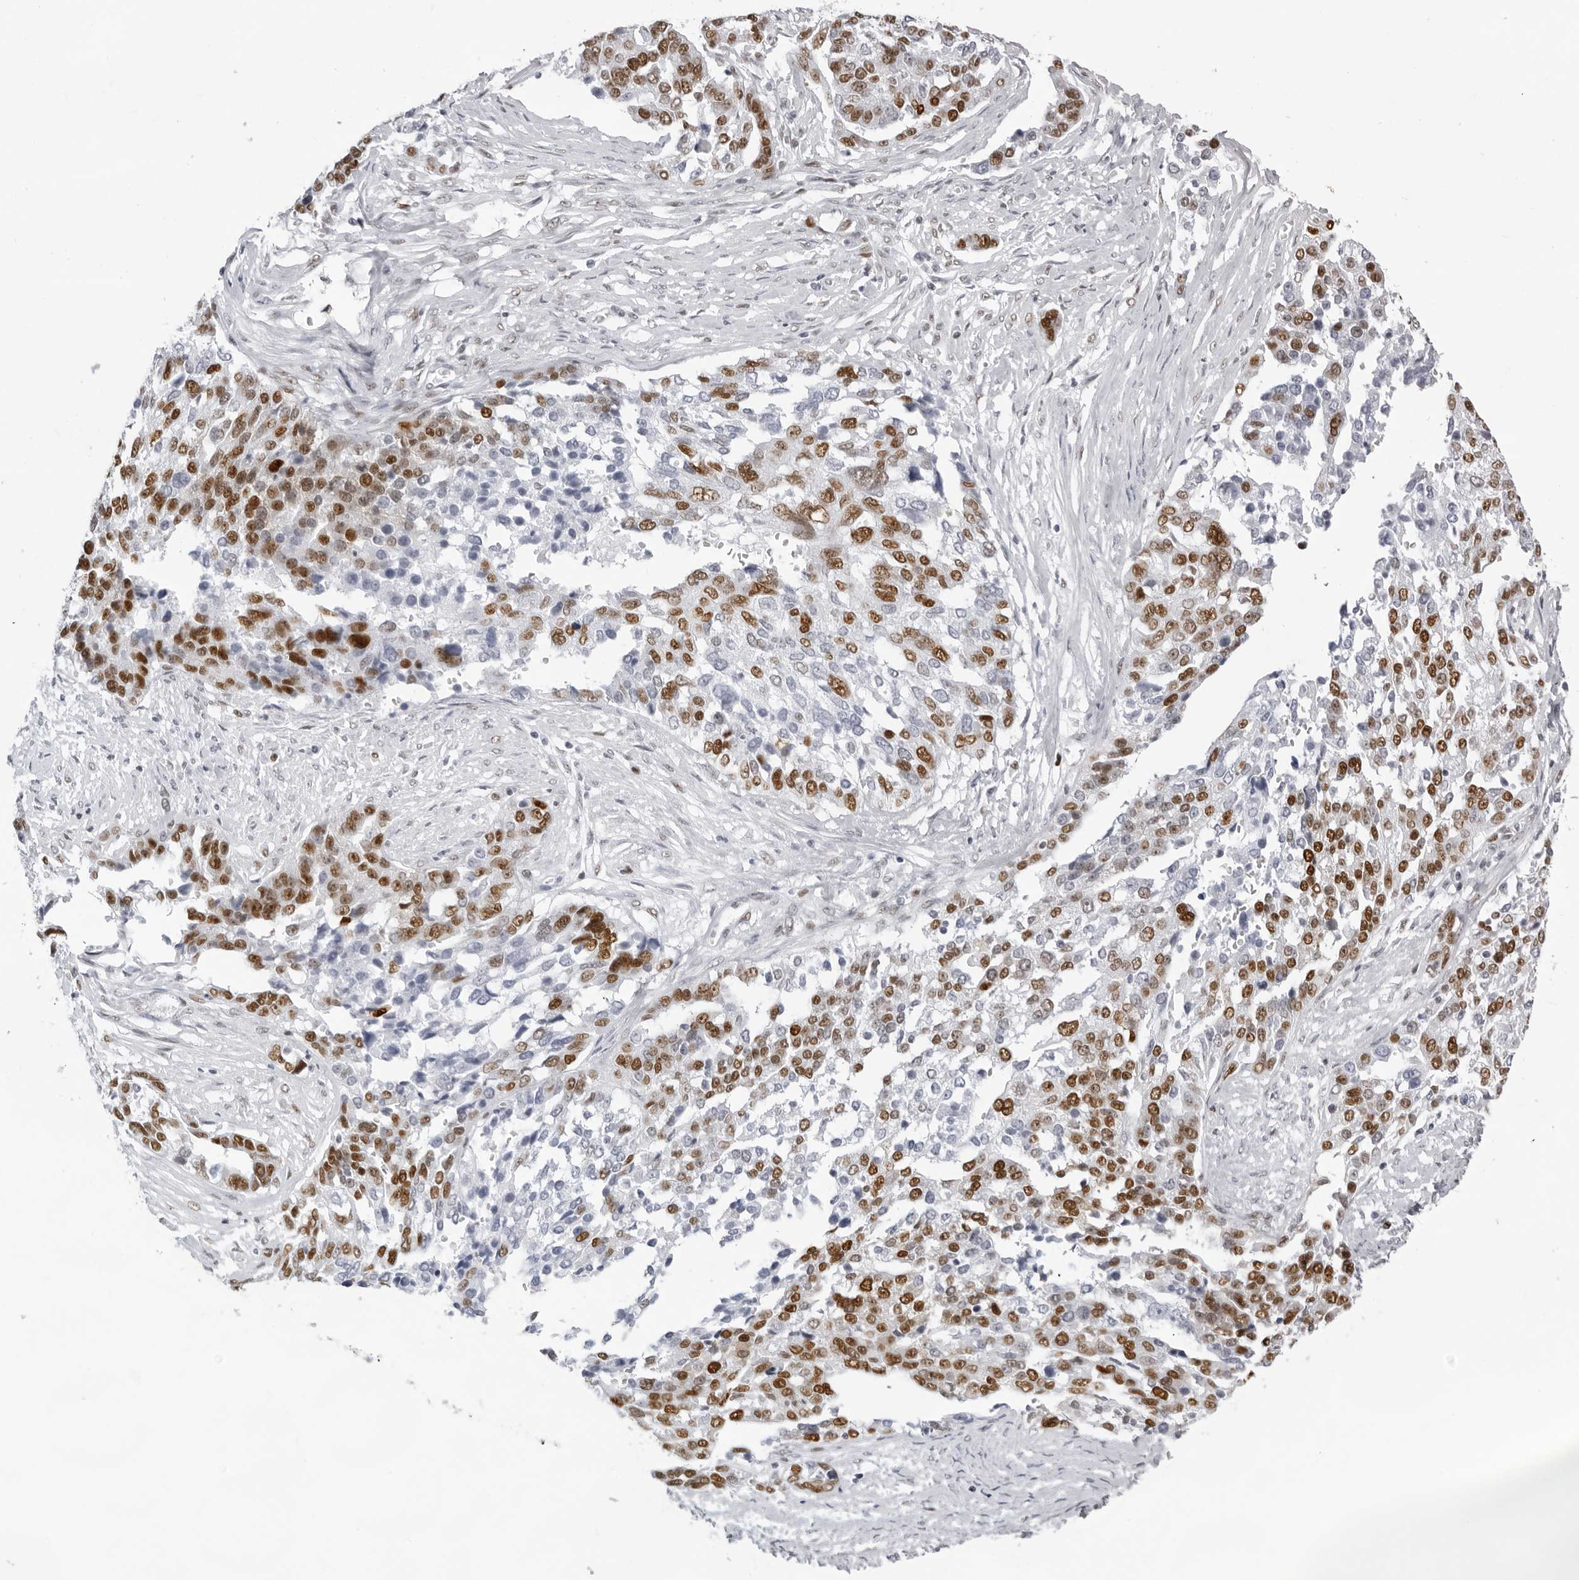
{"staining": {"intensity": "strong", "quantity": ">75%", "location": "nuclear"}, "tissue": "ovarian cancer", "cell_type": "Tumor cells", "image_type": "cancer", "snomed": [{"axis": "morphology", "description": "Cystadenocarcinoma, serous, NOS"}, {"axis": "topography", "description": "Ovary"}], "caption": "A brown stain labels strong nuclear staining of a protein in ovarian cancer (serous cystadenocarcinoma) tumor cells.", "gene": "IRF2BP2", "patient": {"sex": "female", "age": 44}}